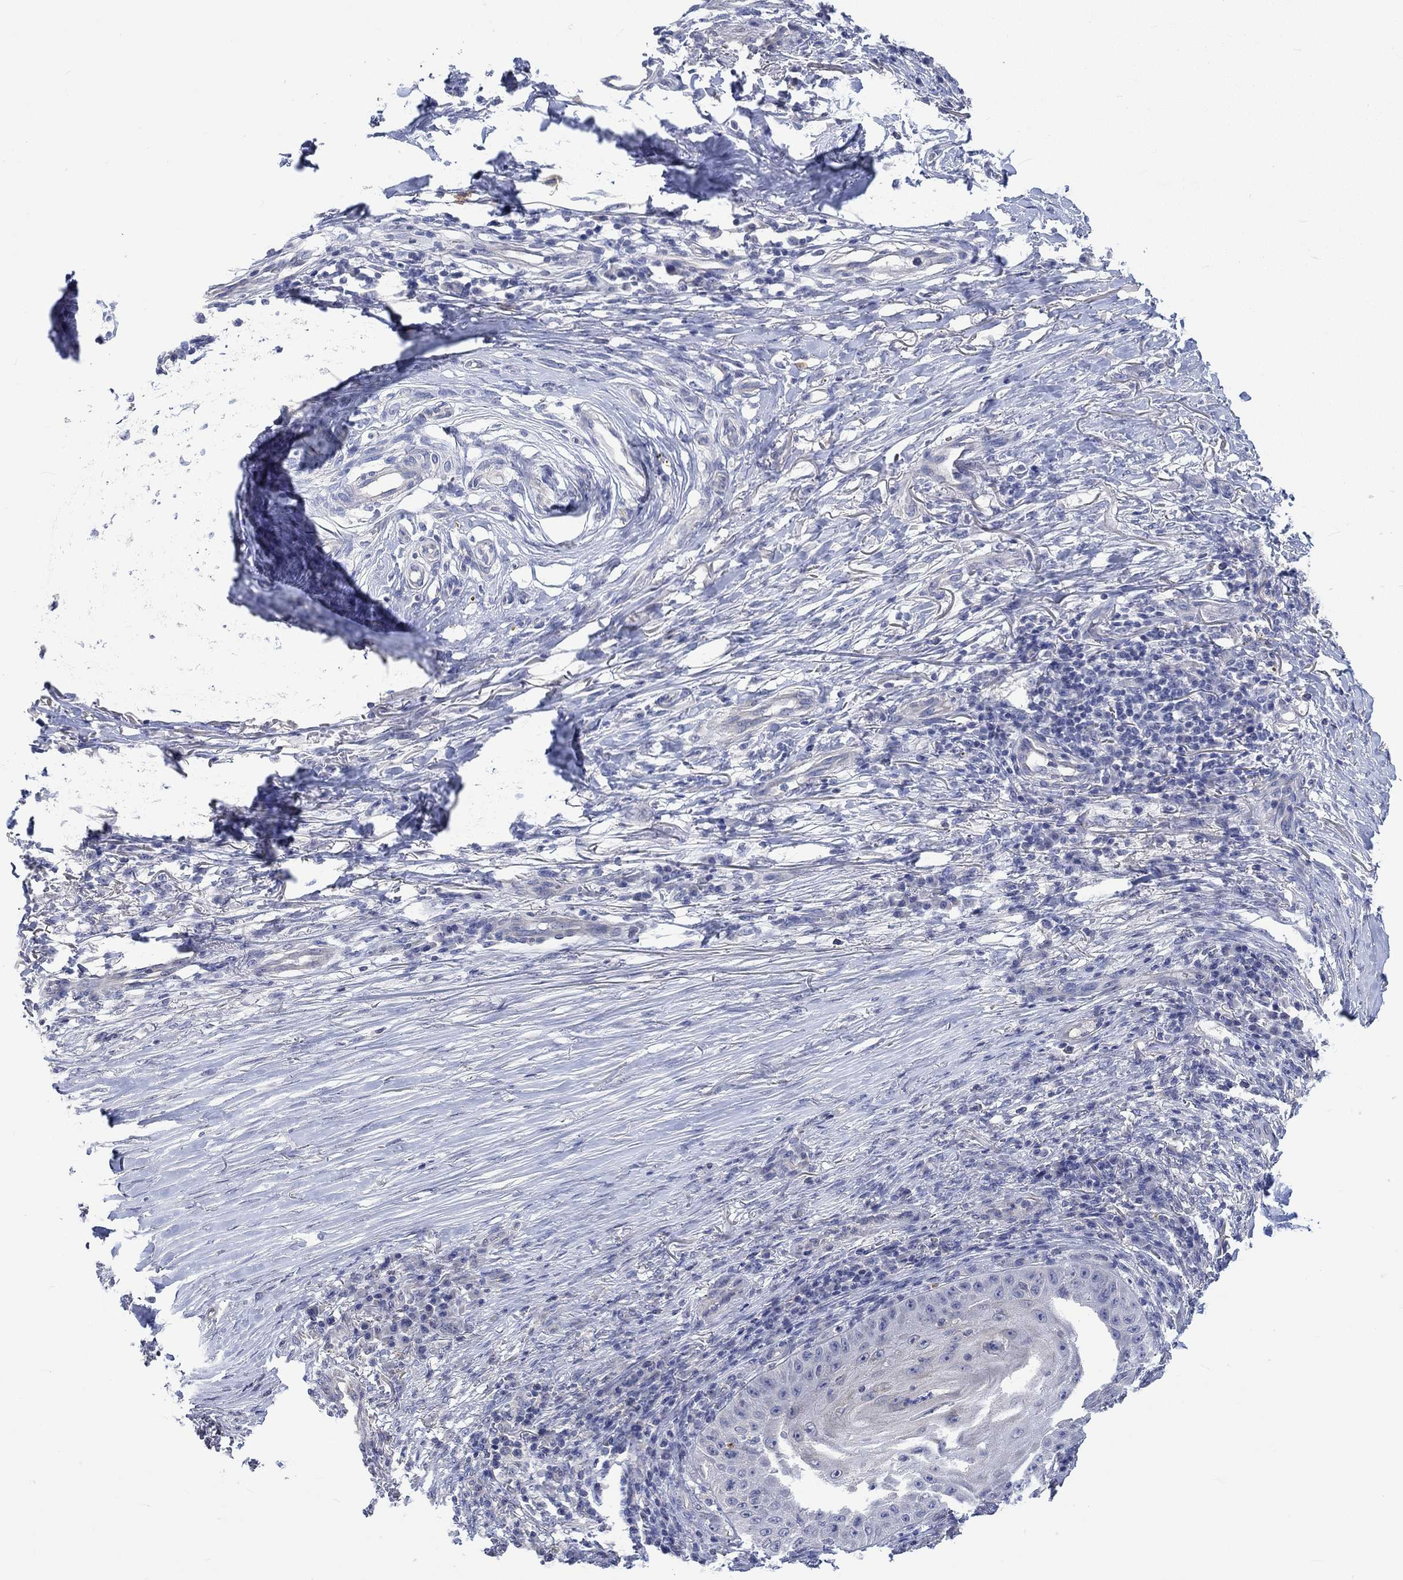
{"staining": {"intensity": "weak", "quantity": "<25%", "location": "cytoplasmic/membranous"}, "tissue": "skin cancer", "cell_type": "Tumor cells", "image_type": "cancer", "snomed": [{"axis": "morphology", "description": "Squamous cell carcinoma, NOS"}, {"axis": "topography", "description": "Skin"}], "caption": "Protein analysis of squamous cell carcinoma (skin) reveals no significant expression in tumor cells.", "gene": "AGRP", "patient": {"sex": "male", "age": 70}}